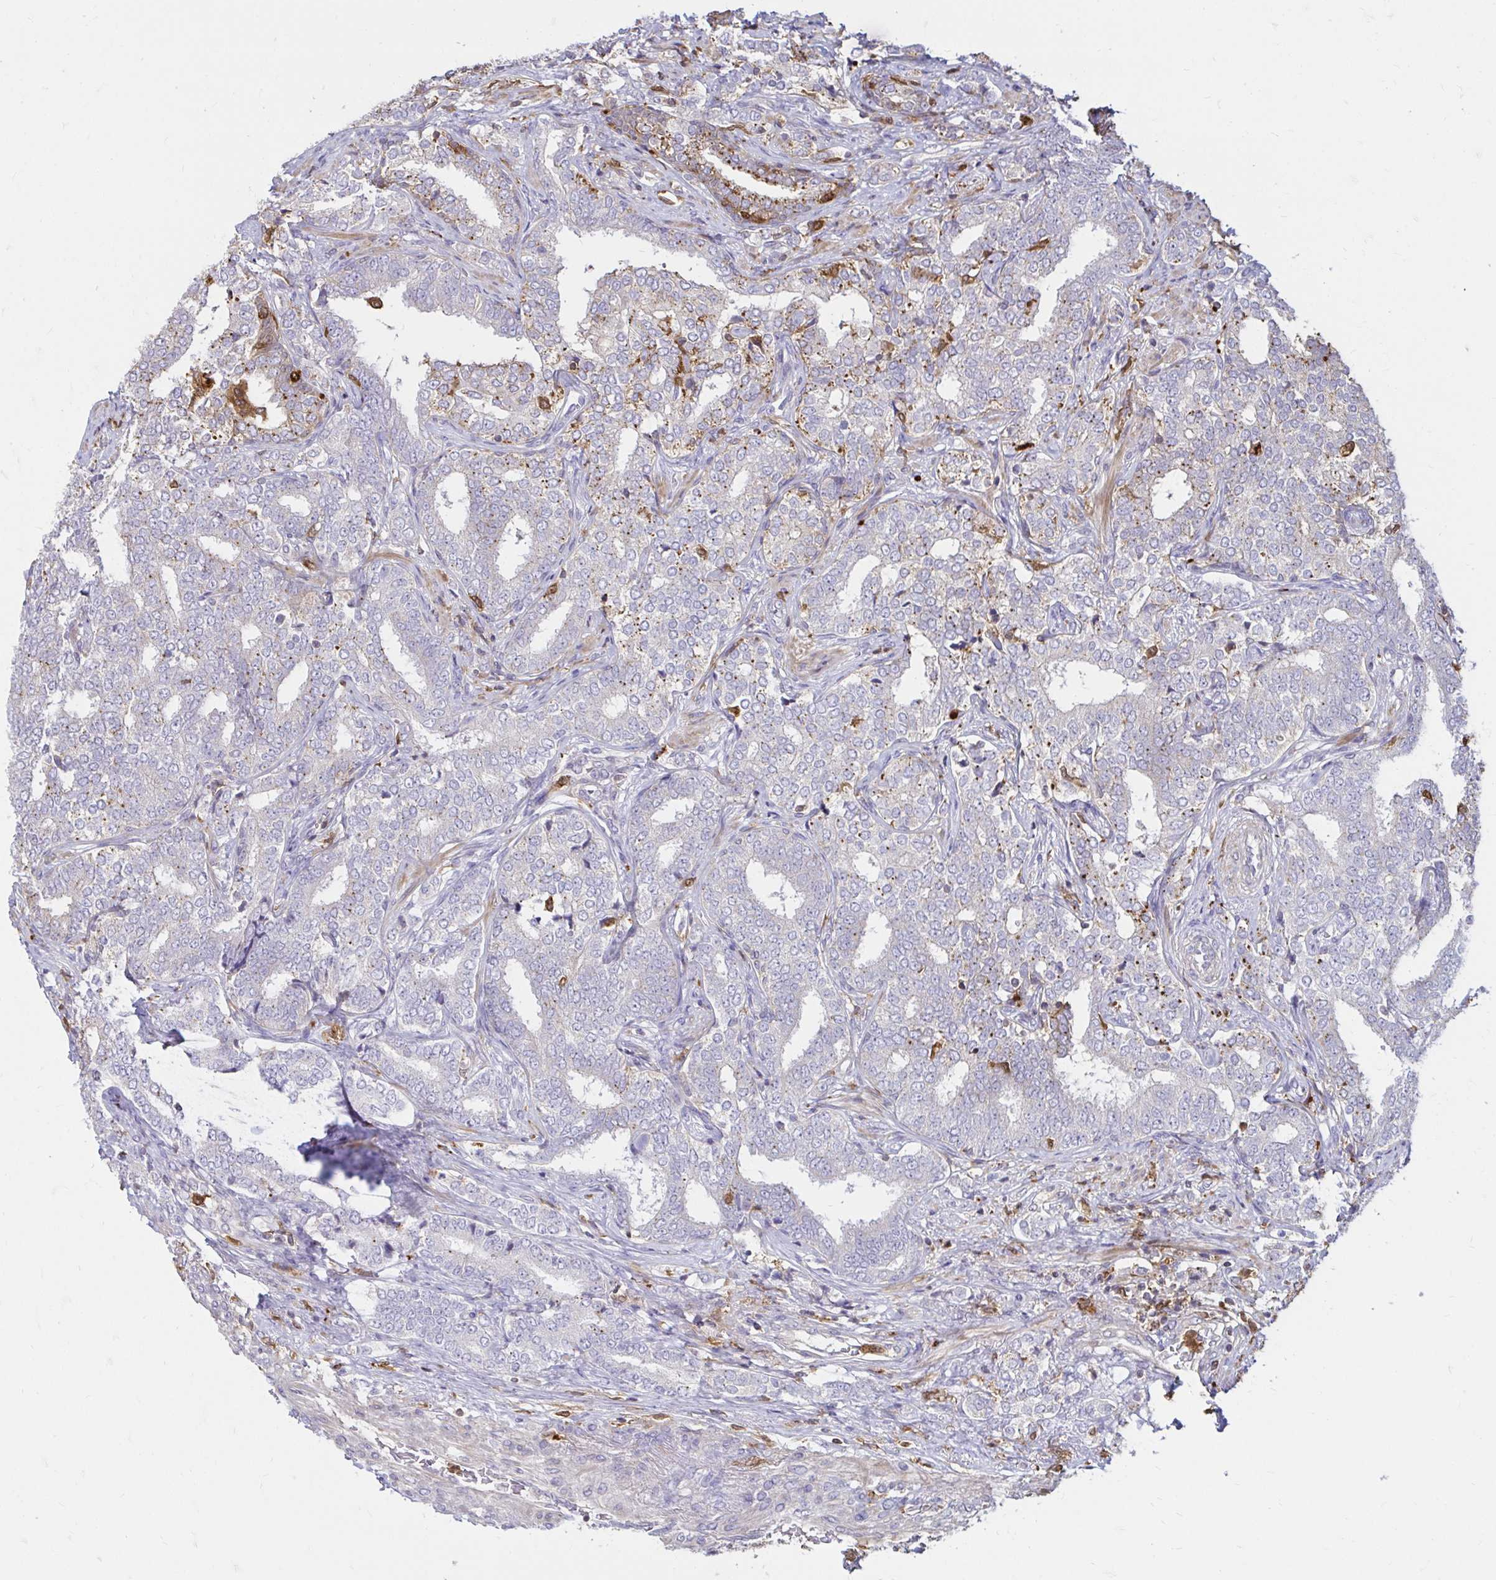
{"staining": {"intensity": "negative", "quantity": "none", "location": "none"}, "tissue": "prostate cancer", "cell_type": "Tumor cells", "image_type": "cancer", "snomed": [{"axis": "morphology", "description": "Adenocarcinoma, High grade"}, {"axis": "topography", "description": "Prostate"}], "caption": "Tumor cells are negative for protein expression in human prostate cancer (high-grade adenocarcinoma). (DAB IHC, high magnification).", "gene": "PYCARD", "patient": {"sex": "male", "age": 72}}